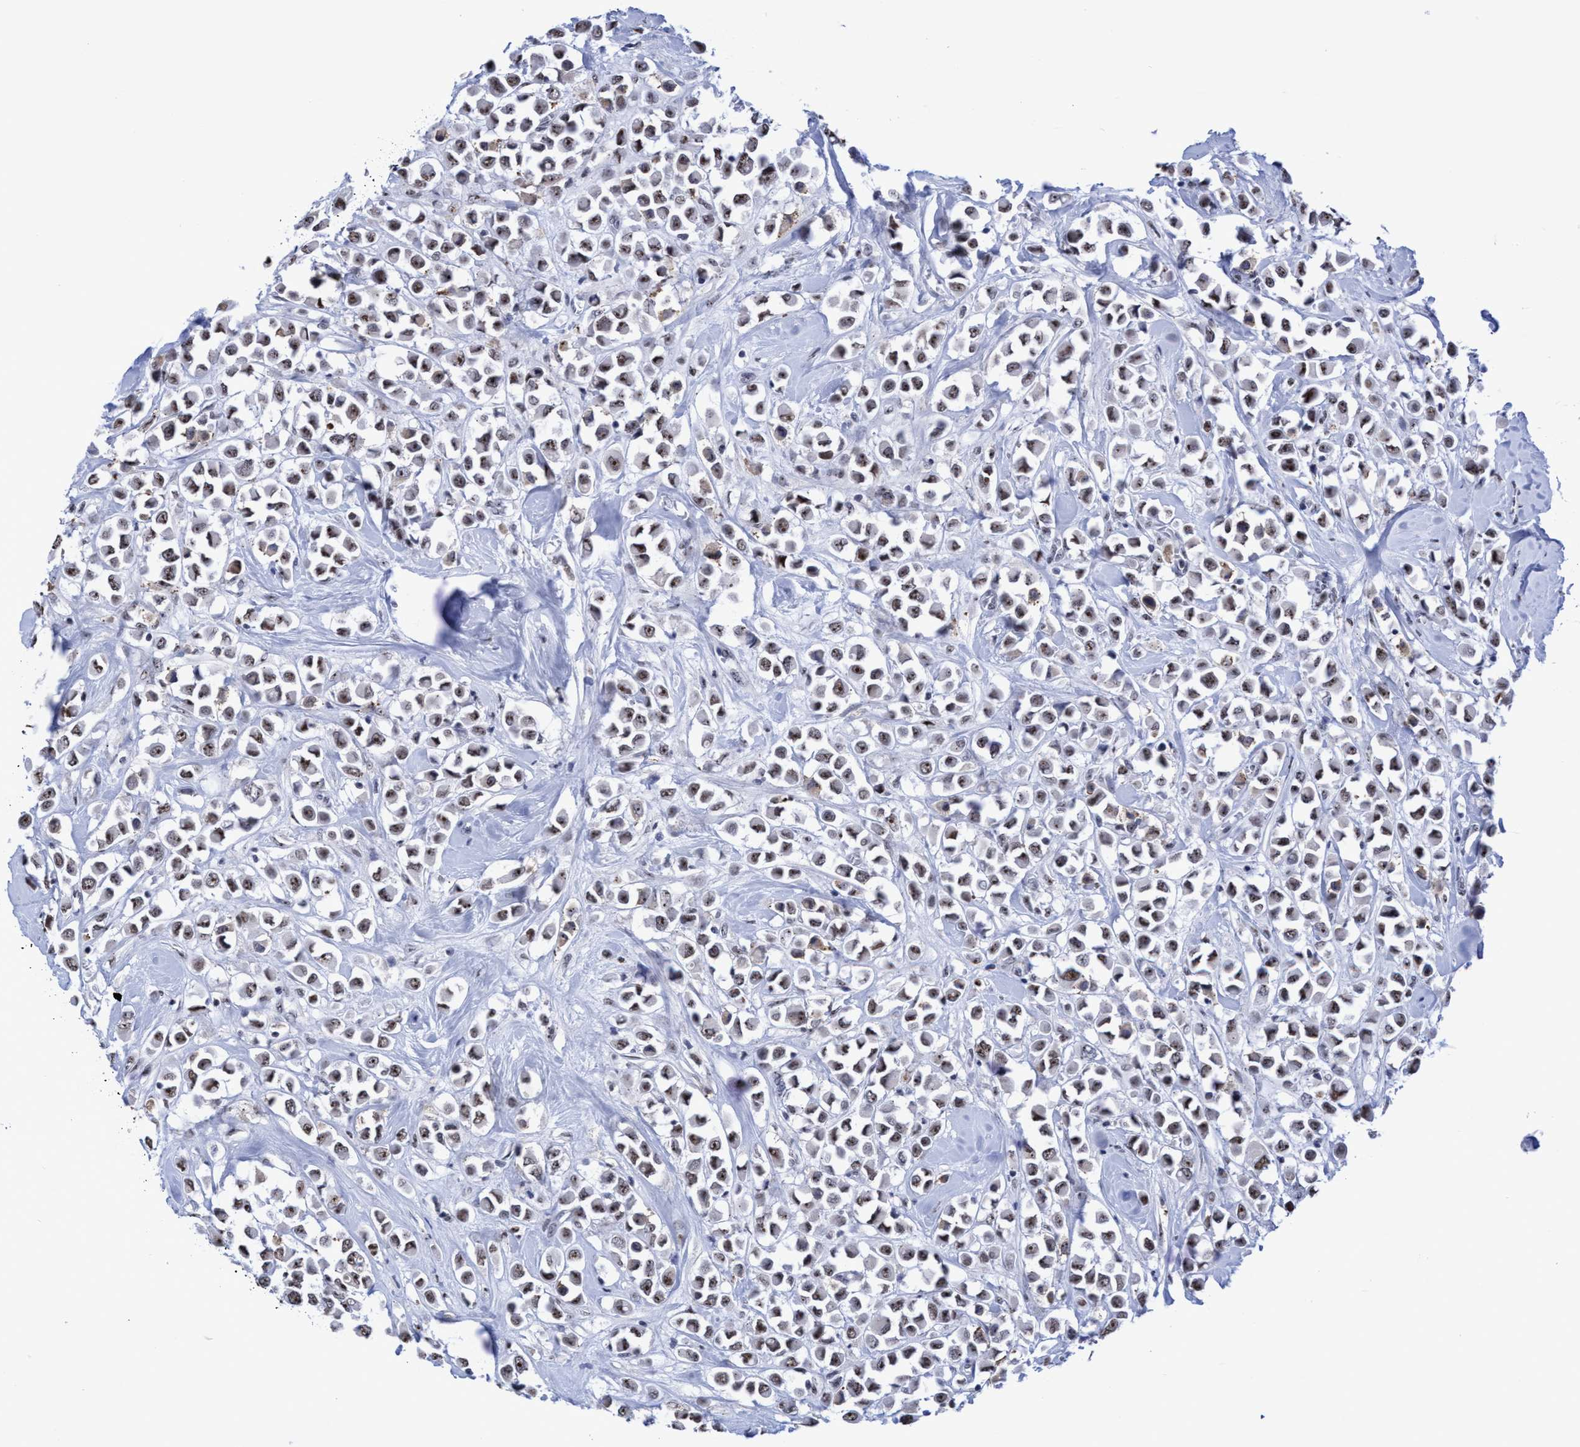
{"staining": {"intensity": "moderate", "quantity": ">75%", "location": "nuclear"}, "tissue": "breast cancer", "cell_type": "Tumor cells", "image_type": "cancer", "snomed": [{"axis": "morphology", "description": "Duct carcinoma"}, {"axis": "topography", "description": "Breast"}], "caption": "Immunohistochemistry (IHC) of breast cancer displays medium levels of moderate nuclear positivity in approximately >75% of tumor cells.", "gene": "EFCAB10", "patient": {"sex": "female", "age": 61}}